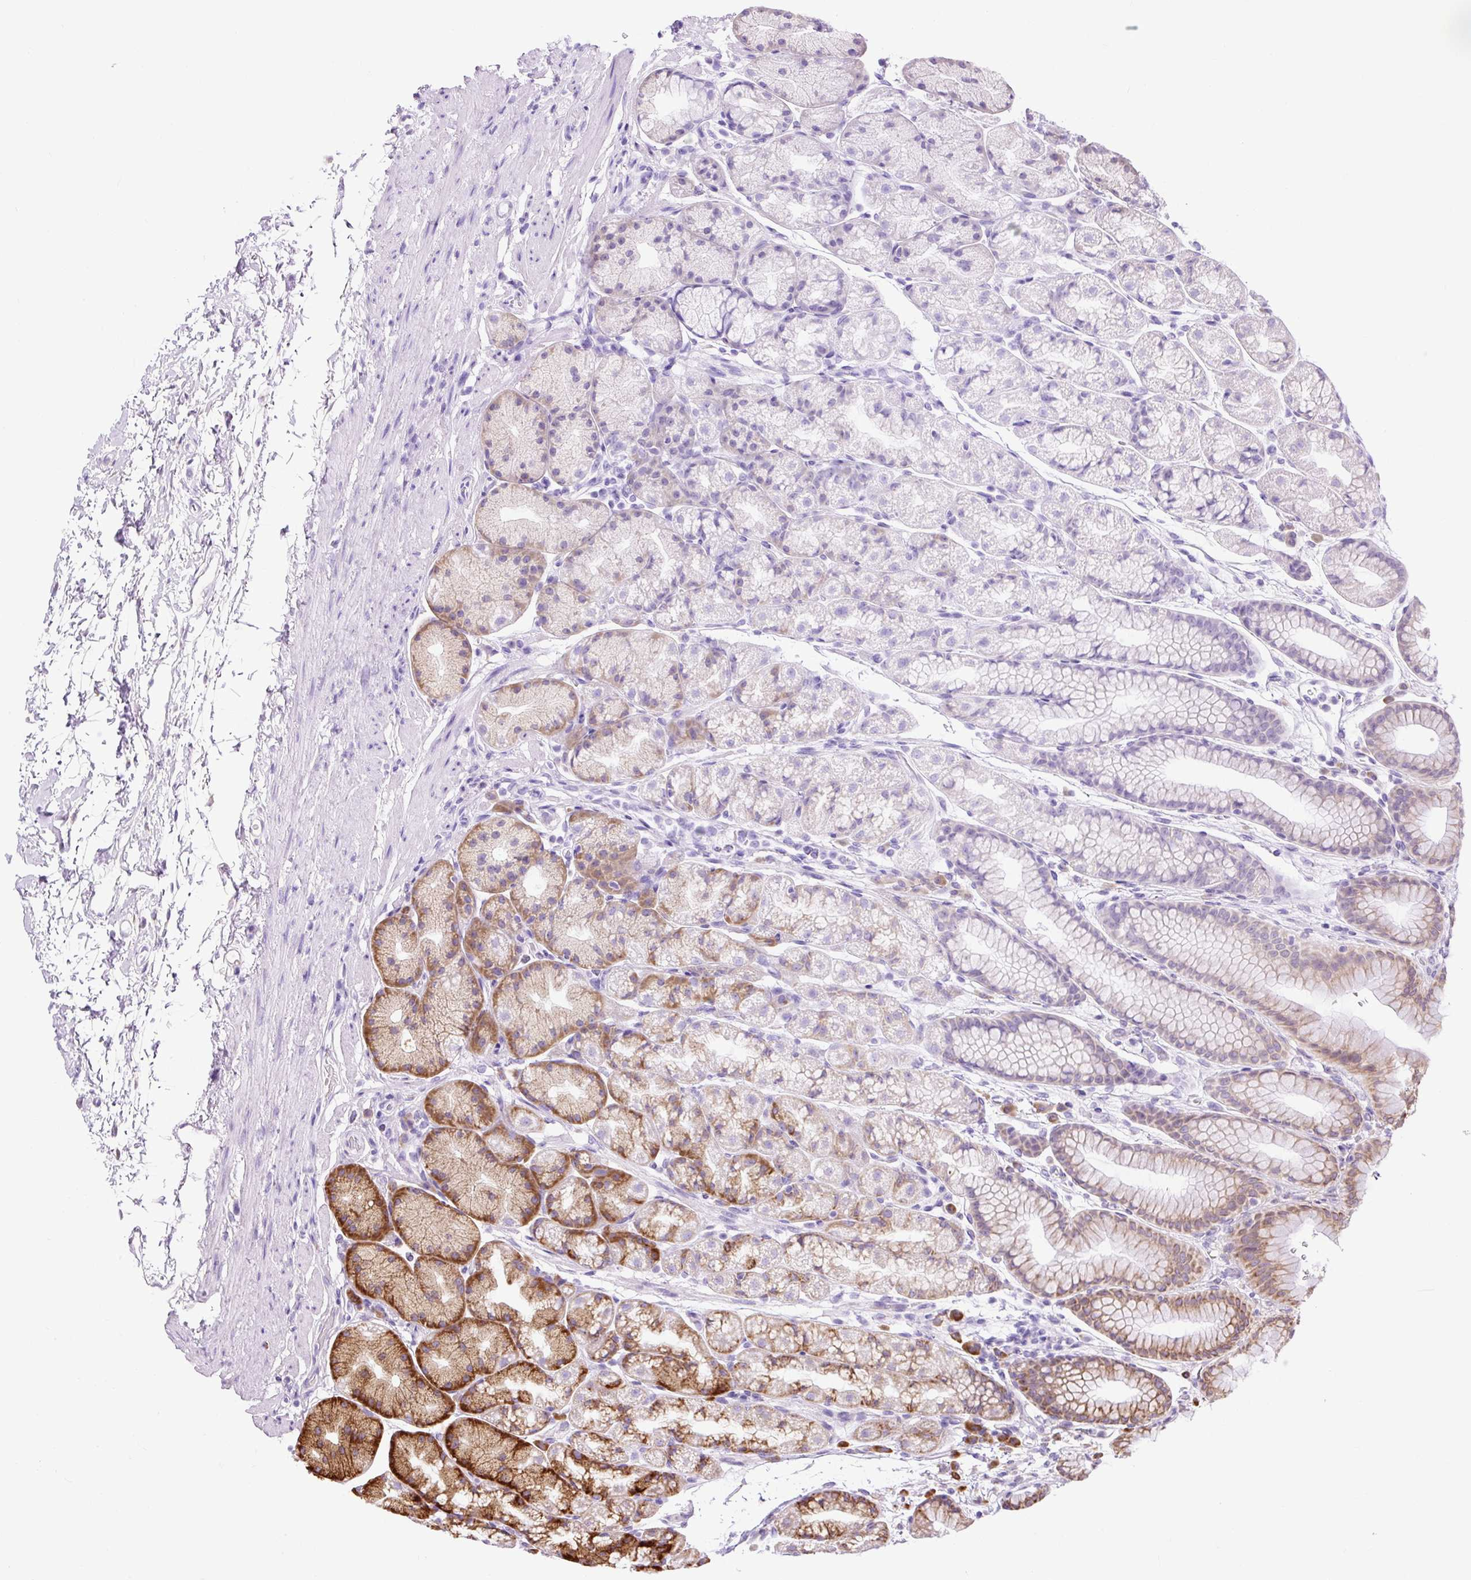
{"staining": {"intensity": "strong", "quantity": "25%-75%", "location": "cytoplasmic/membranous"}, "tissue": "stomach", "cell_type": "Glandular cells", "image_type": "normal", "snomed": [{"axis": "morphology", "description": "Normal tissue, NOS"}, {"axis": "topography", "description": "Stomach, lower"}], "caption": "Protein expression by immunohistochemistry exhibits strong cytoplasmic/membranous positivity in about 25%-75% of glandular cells in normal stomach. (DAB = brown stain, brightfield microscopy at high magnification).", "gene": "DDOST", "patient": {"sex": "male", "age": 67}}